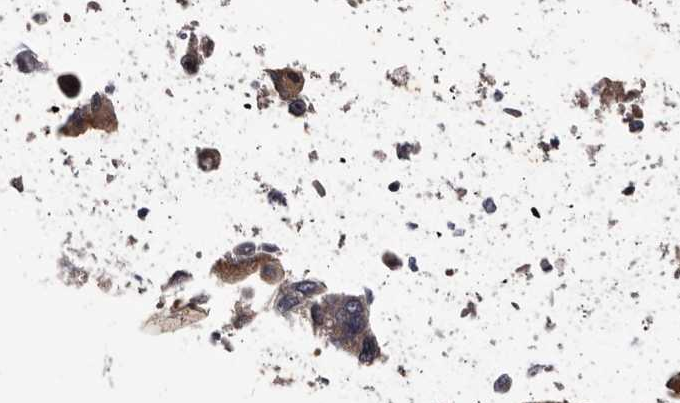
{"staining": {"intensity": "negative", "quantity": "none", "location": "none"}, "tissue": "pancreatic cancer", "cell_type": "Tumor cells", "image_type": "cancer", "snomed": [{"axis": "morphology", "description": "Adenocarcinoma, NOS"}, {"axis": "topography", "description": "Pancreas"}], "caption": "This is an IHC image of human pancreatic adenocarcinoma. There is no staining in tumor cells.", "gene": "PRKD1", "patient": {"sex": "female", "age": 61}}